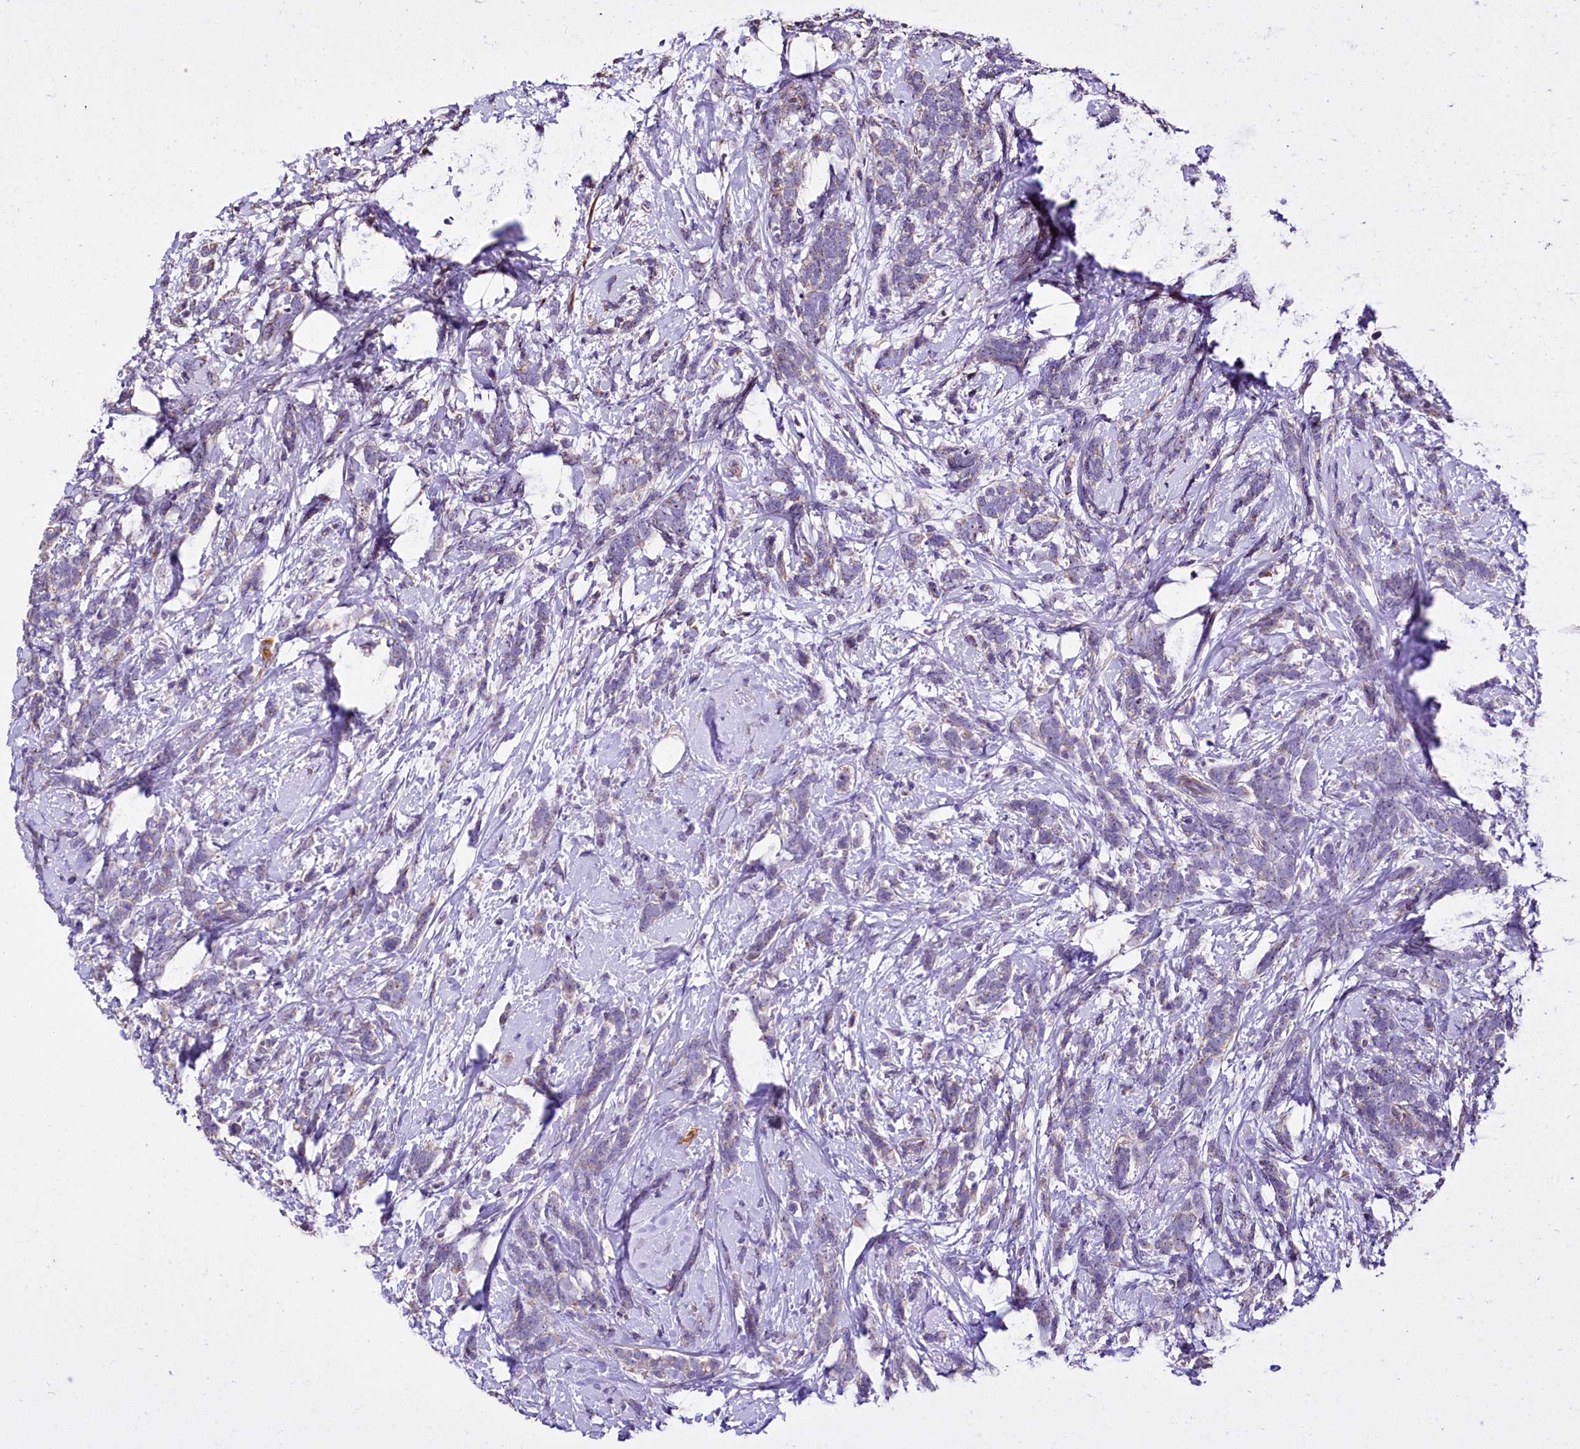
{"staining": {"intensity": "weak", "quantity": "<25%", "location": "cytoplasmic/membranous"}, "tissue": "breast cancer", "cell_type": "Tumor cells", "image_type": "cancer", "snomed": [{"axis": "morphology", "description": "Lobular carcinoma"}, {"axis": "topography", "description": "Breast"}], "caption": "Immunohistochemical staining of human breast lobular carcinoma displays no significant staining in tumor cells. Brightfield microscopy of IHC stained with DAB (3,3'-diaminobenzidine) (brown) and hematoxylin (blue), captured at high magnification.", "gene": "RPUSD3", "patient": {"sex": "female", "age": 58}}